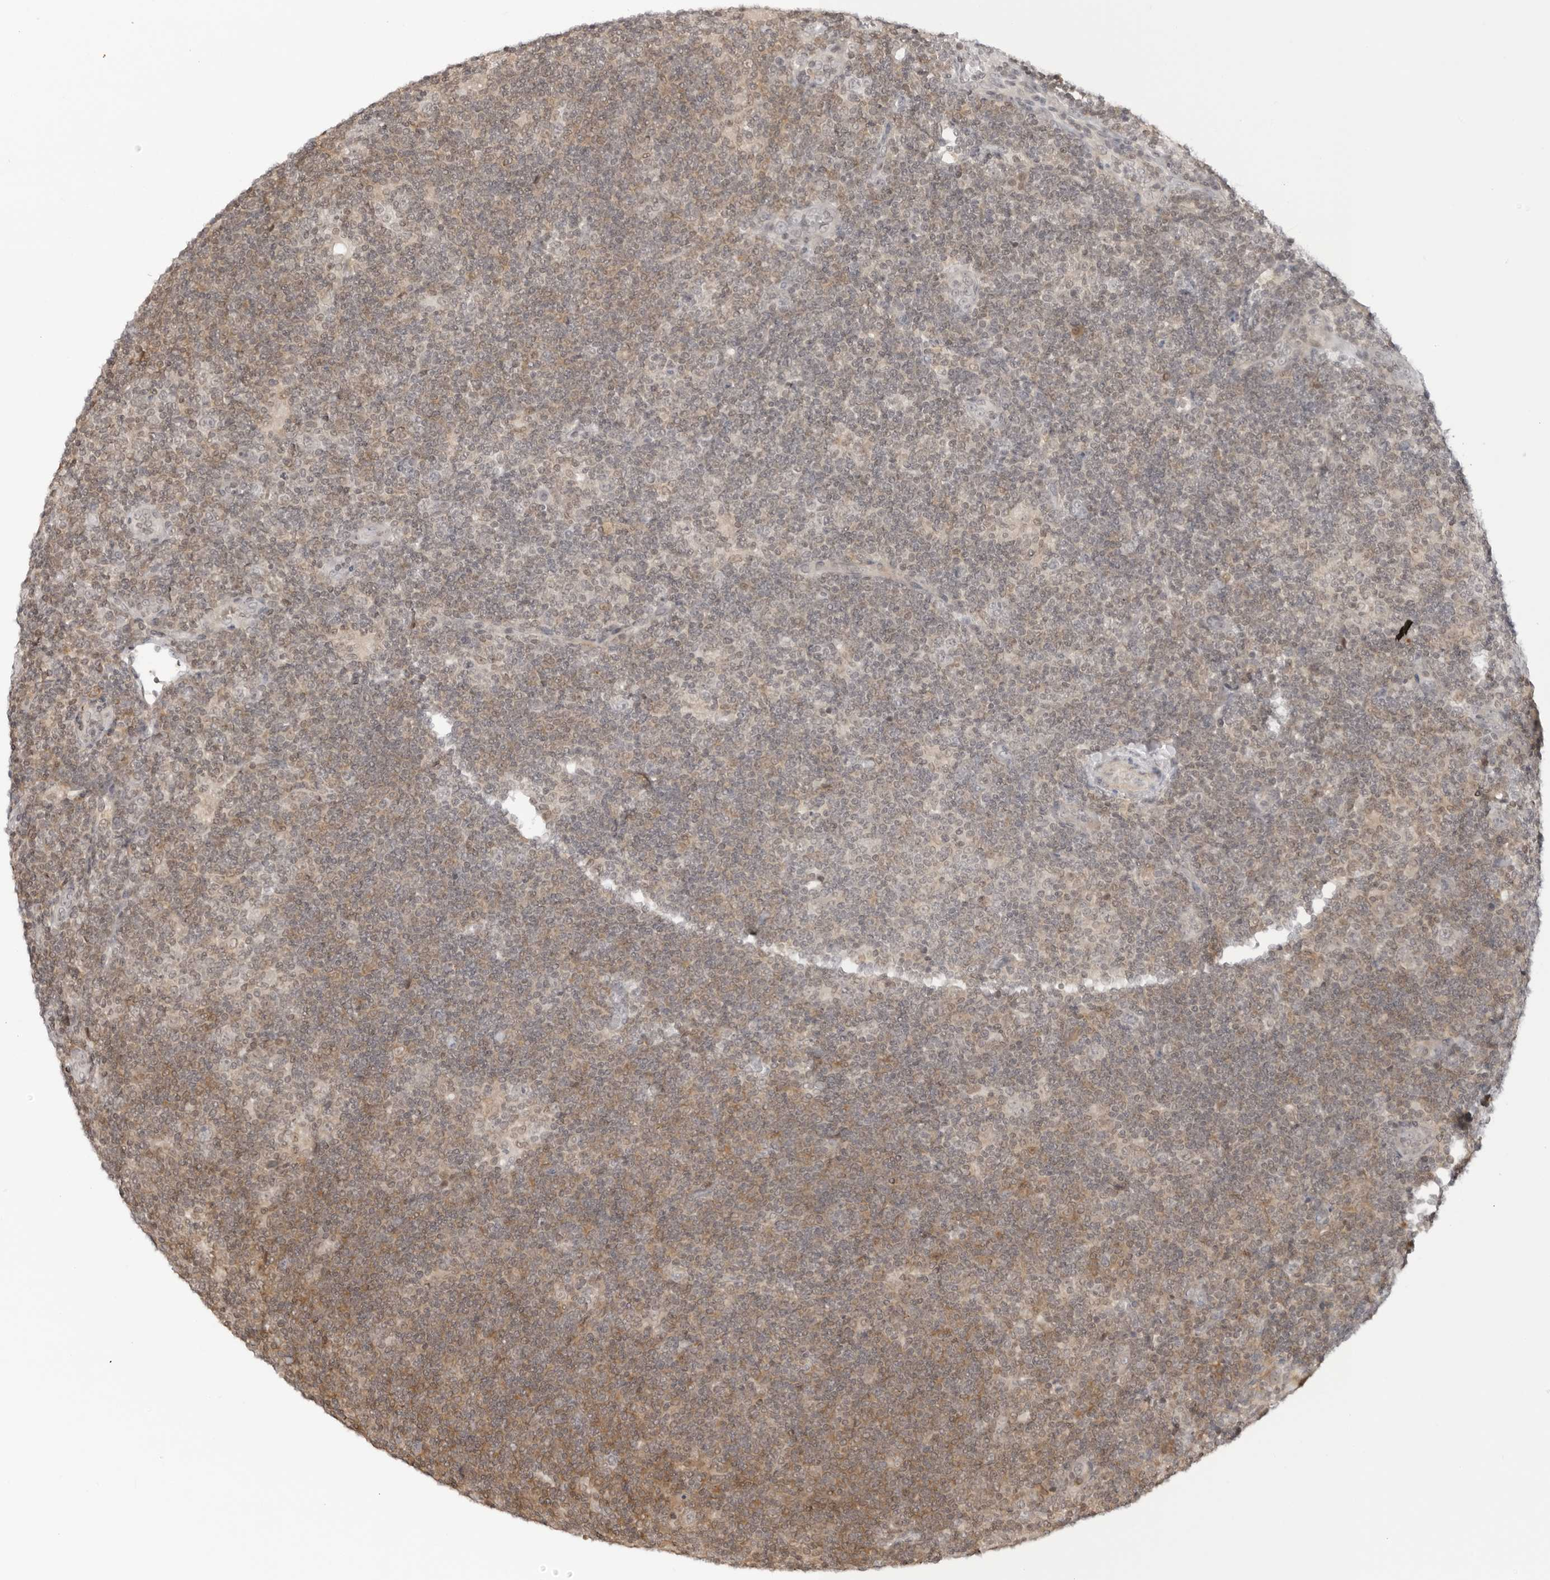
{"staining": {"intensity": "negative", "quantity": "none", "location": "none"}, "tissue": "lymphoma", "cell_type": "Tumor cells", "image_type": "cancer", "snomed": [{"axis": "morphology", "description": "Hodgkin's disease, NOS"}, {"axis": "topography", "description": "Lymph node"}], "caption": "IHC image of human Hodgkin's disease stained for a protein (brown), which reveals no staining in tumor cells. The staining is performed using DAB brown chromogen with nuclei counter-stained in using hematoxylin.", "gene": "RNF146", "patient": {"sex": "female", "age": 57}}